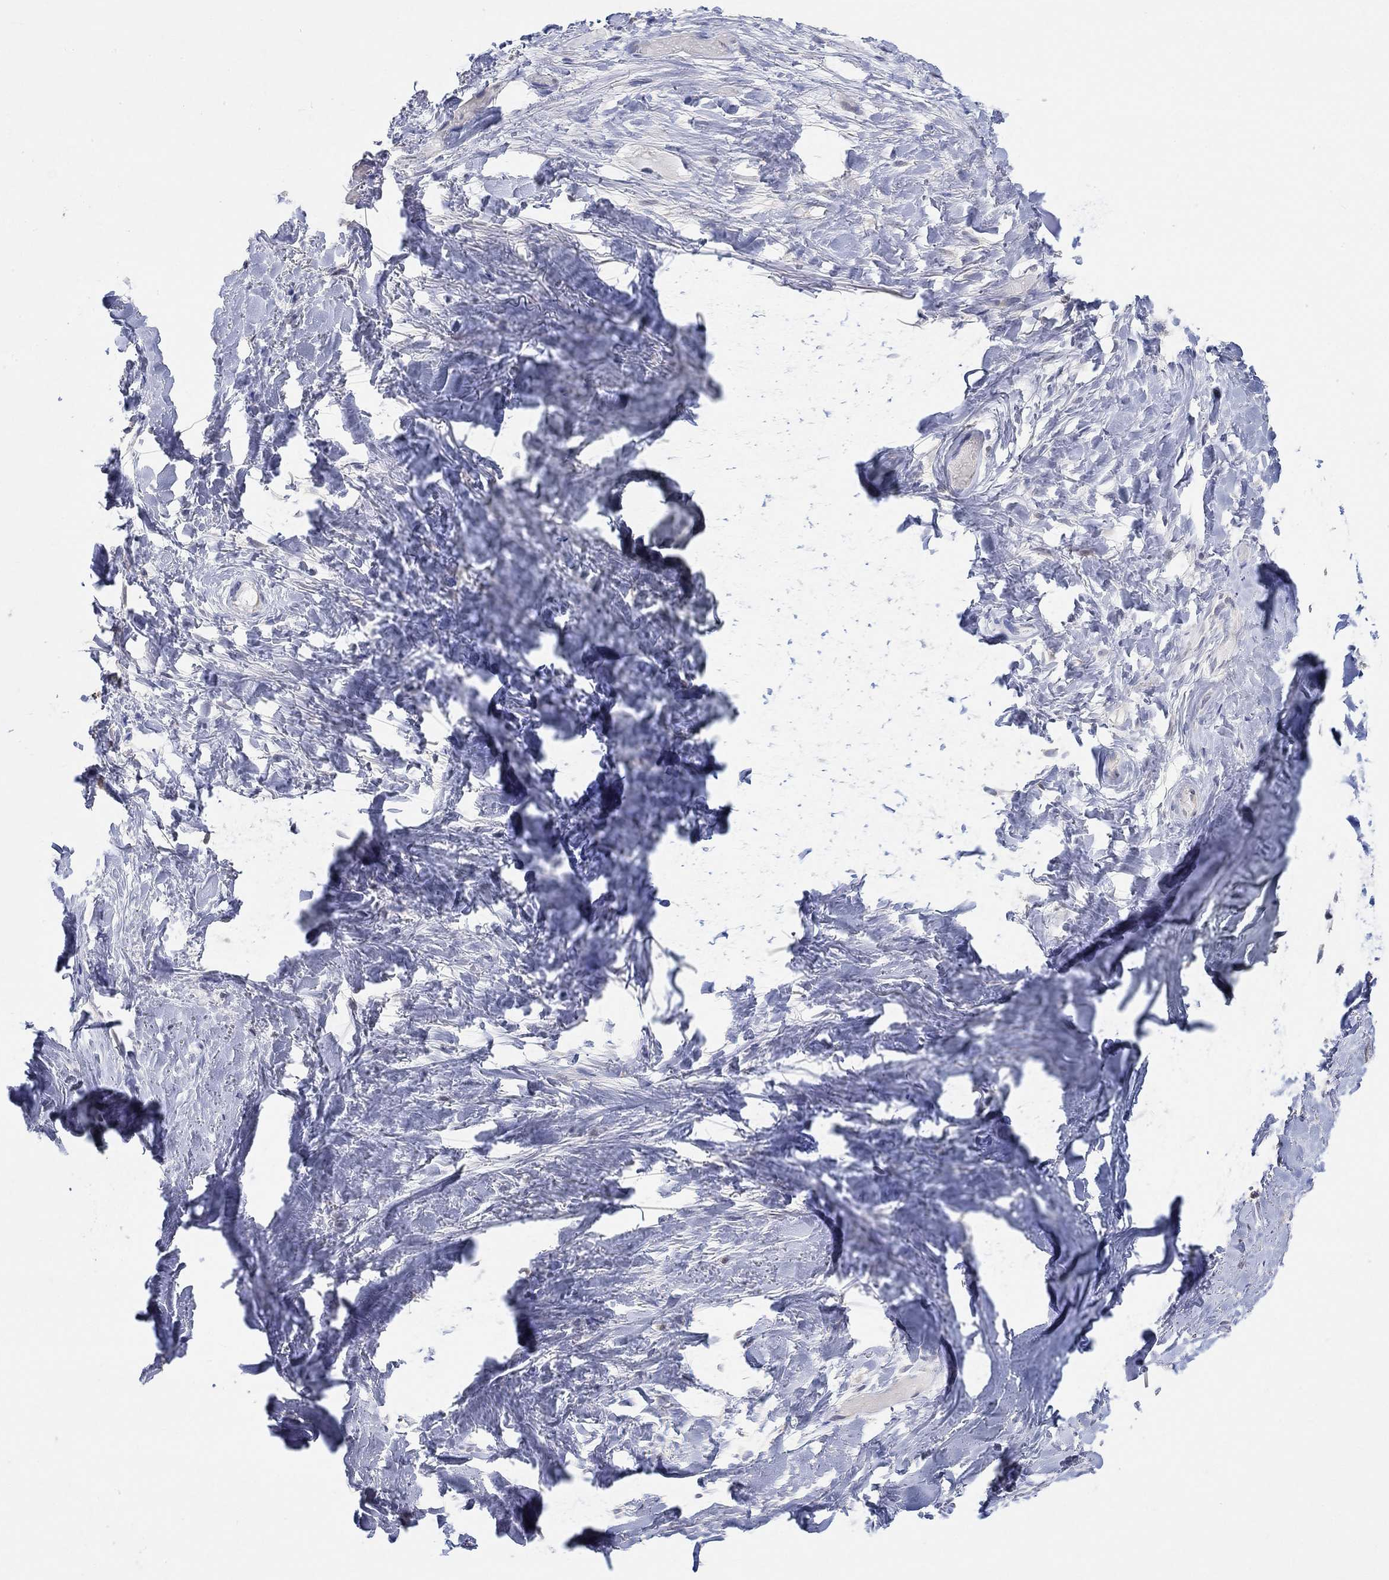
{"staining": {"intensity": "negative", "quantity": "none", "location": "none"}, "tissue": "soft tissue", "cell_type": "Fibroblasts", "image_type": "normal", "snomed": [{"axis": "morphology", "description": "Normal tissue, NOS"}, {"axis": "topography", "description": "Cartilage tissue"}], "caption": "Immunohistochemical staining of unremarkable human soft tissue displays no significant expression in fibroblasts.", "gene": "PNMA5", "patient": {"sex": "male", "age": 62}}